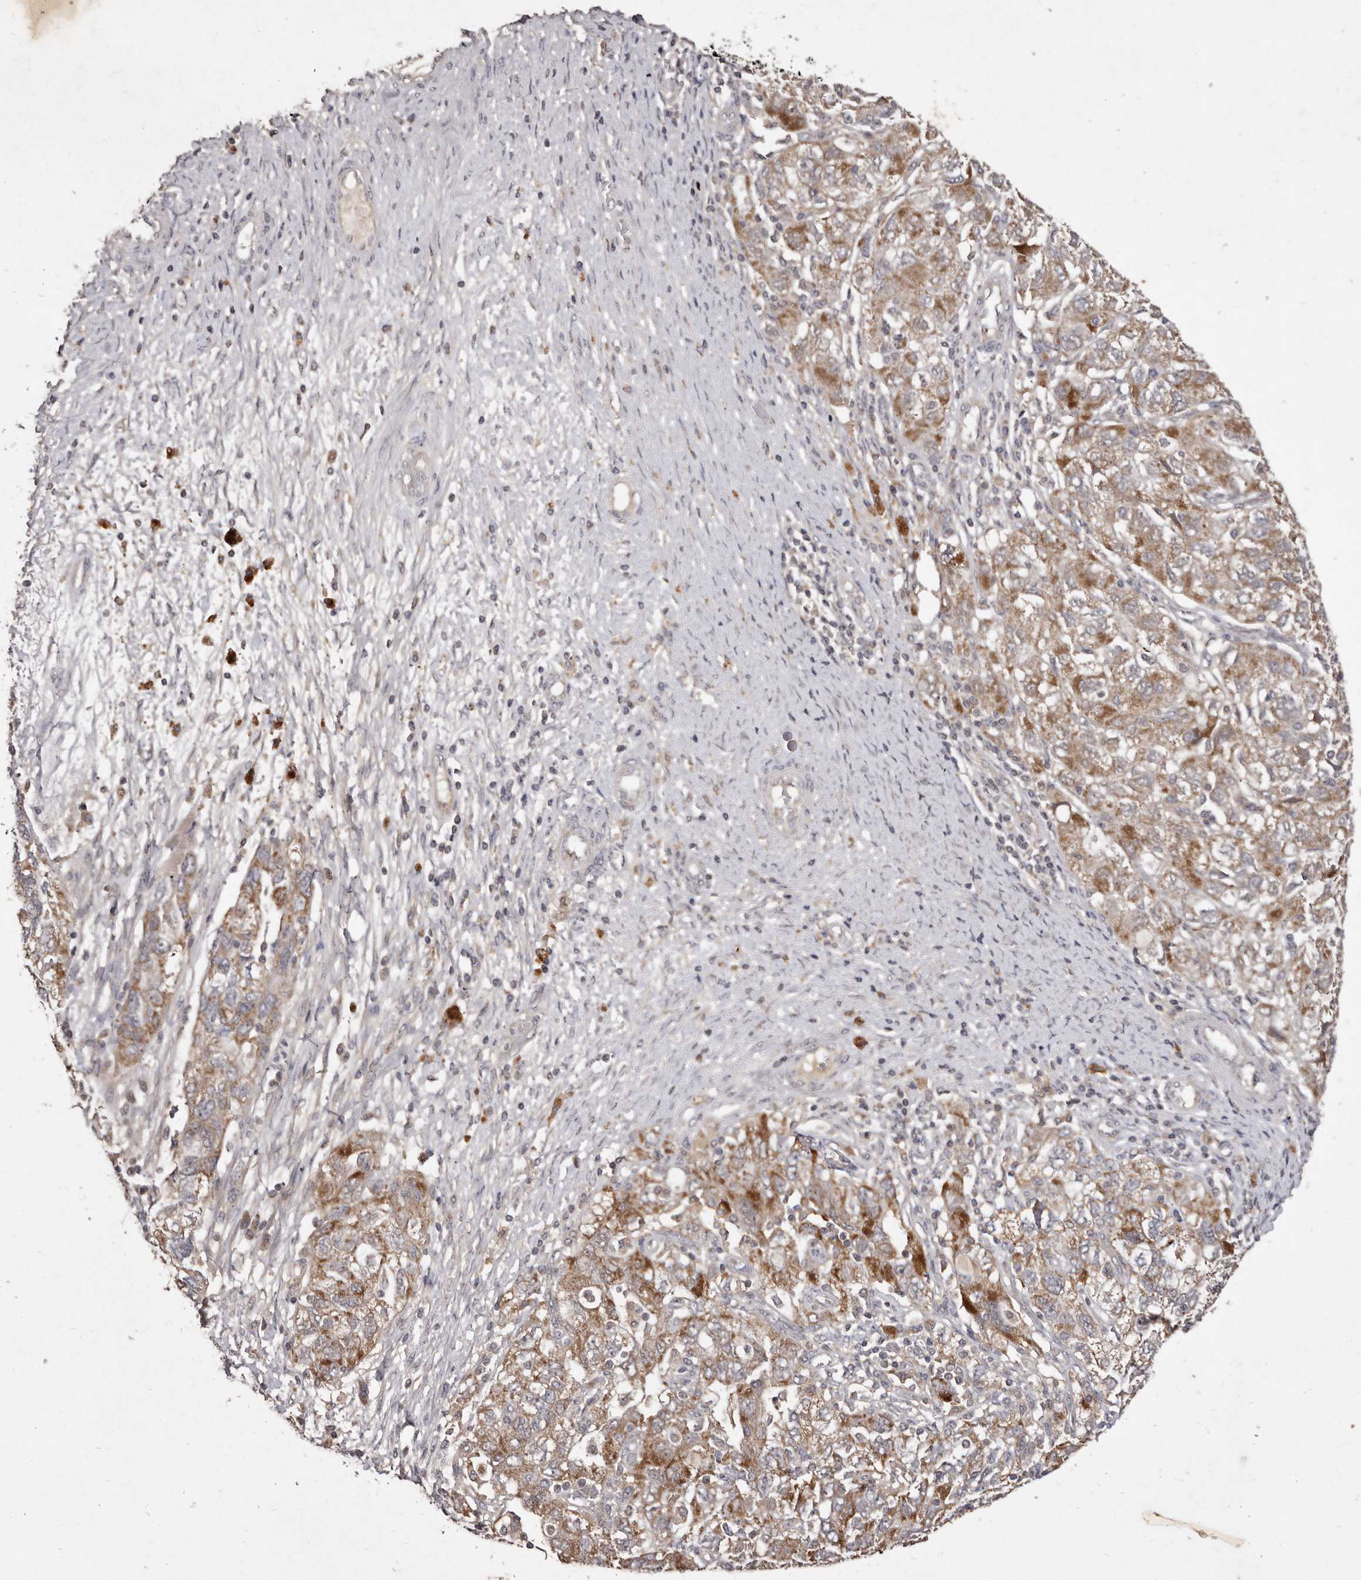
{"staining": {"intensity": "moderate", "quantity": ">75%", "location": "cytoplasmic/membranous"}, "tissue": "ovarian cancer", "cell_type": "Tumor cells", "image_type": "cancer", "snomed": [{"axis": "morphology", "description": "Carcinoma, NOS"}, {"axis": "morphology", "description": "Cystadenocarcinoma, serous, NOS"}, {"axis": "topography", "description": "Ovary"}], "caption": "Carcinoma (ovarian) stained for a protein (brown) demonstrates moderate cytoplasmic/membranous positive positivity in approximately >75% of tumor cells.", "gene": "FLAD1", "patient": {"sex": "female", "age": 69}}